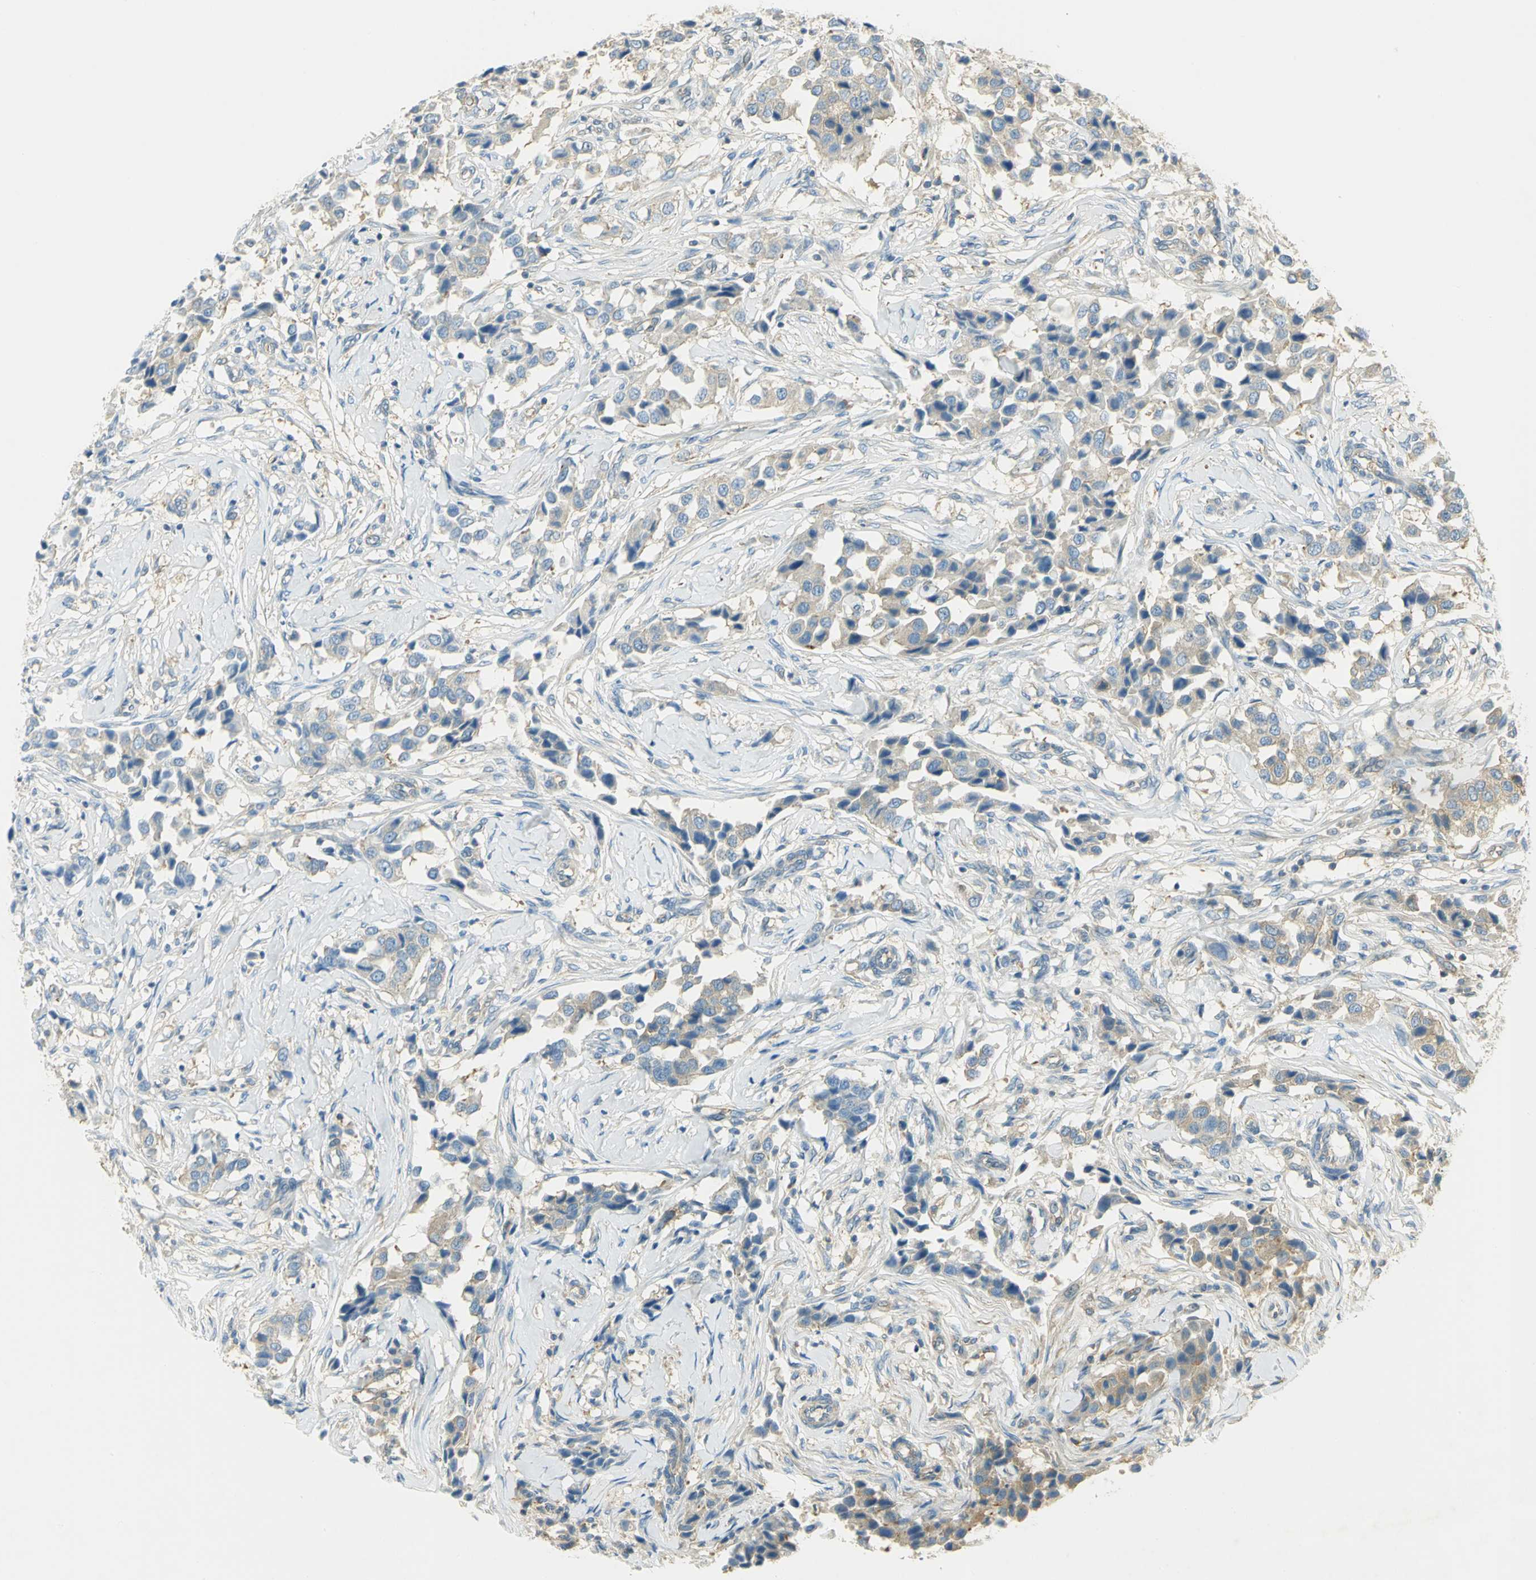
{"staining": {"intensity": "weak", "quantity": "25%-75%", "location": "cytoplasmic/membranous"}, "tissue": "breast cancer", "cell_type": "Tumor cells", "image_type": "cancer", "snomed": [{"axis": "morphology", "description": "Duct carcinoma"}, {"axis": "topography", "description": "Breast"}], "caption": "Immunohistochemical staining of human breast infiltrating ductal carcinoma exhibits low levels of weak cytoplasmic/membranous protein staining in approximately 25%-75% of tumor cells.", "gene": "TSC22D2", "patient": {"sex": "female", "age": 80}}